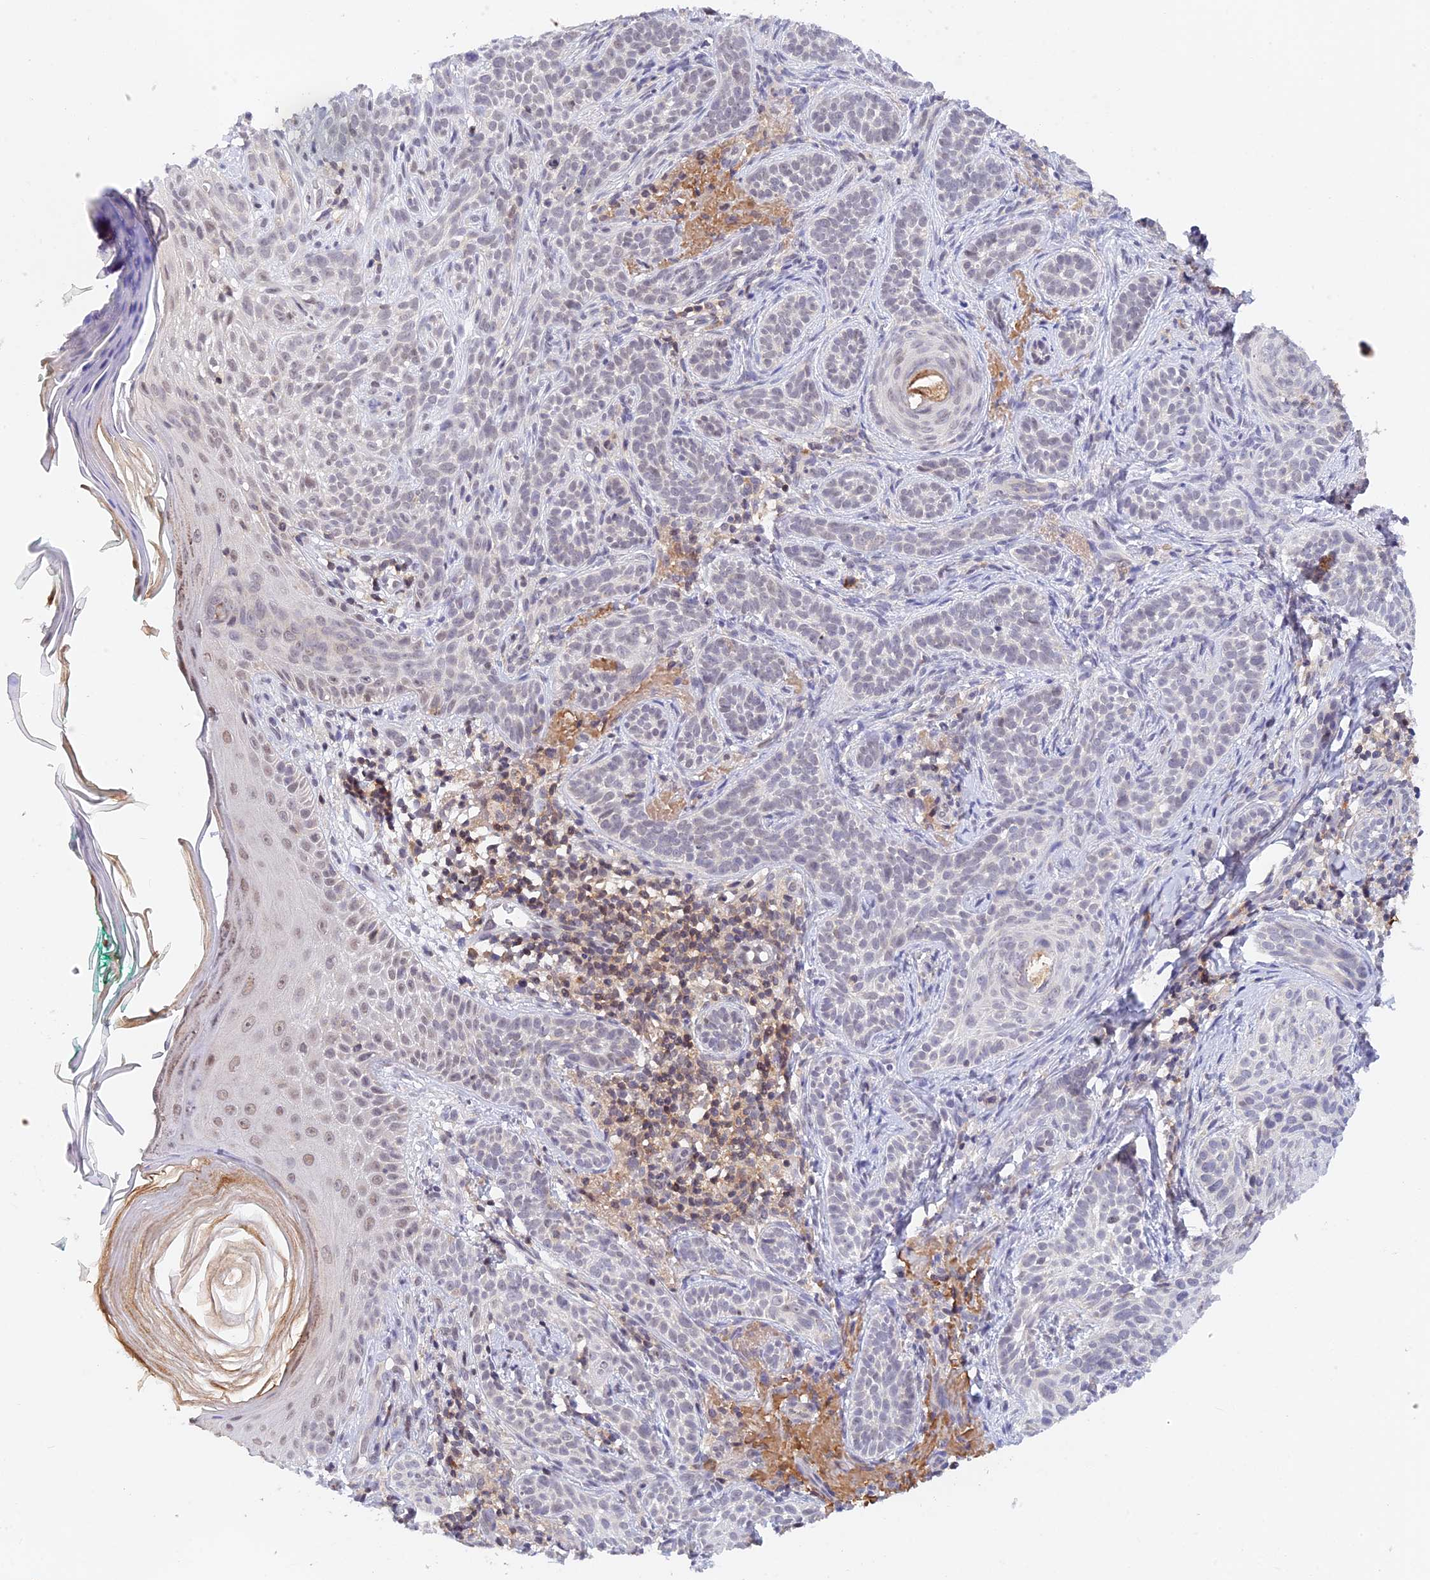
{"staining": {"intensity": "negative", "quantity": "none", "location": "none"}, "tissue": "skin cancer", "cell_type": "Tumor cells", "image_type": "cancer", "snomed": [{"axis": "morphology", "description": "Basal cell carcinoma"}, {"axis": "topography", "description": "Skin"}], "caption": "An immunohistochemistry histopathology image of skin basal cell carcinoma is shown. There is no staining in tumor cells of skin basal cell carcinoma.", "gene": "PEX16", "patient": {"sex": "male", "age": 71}}